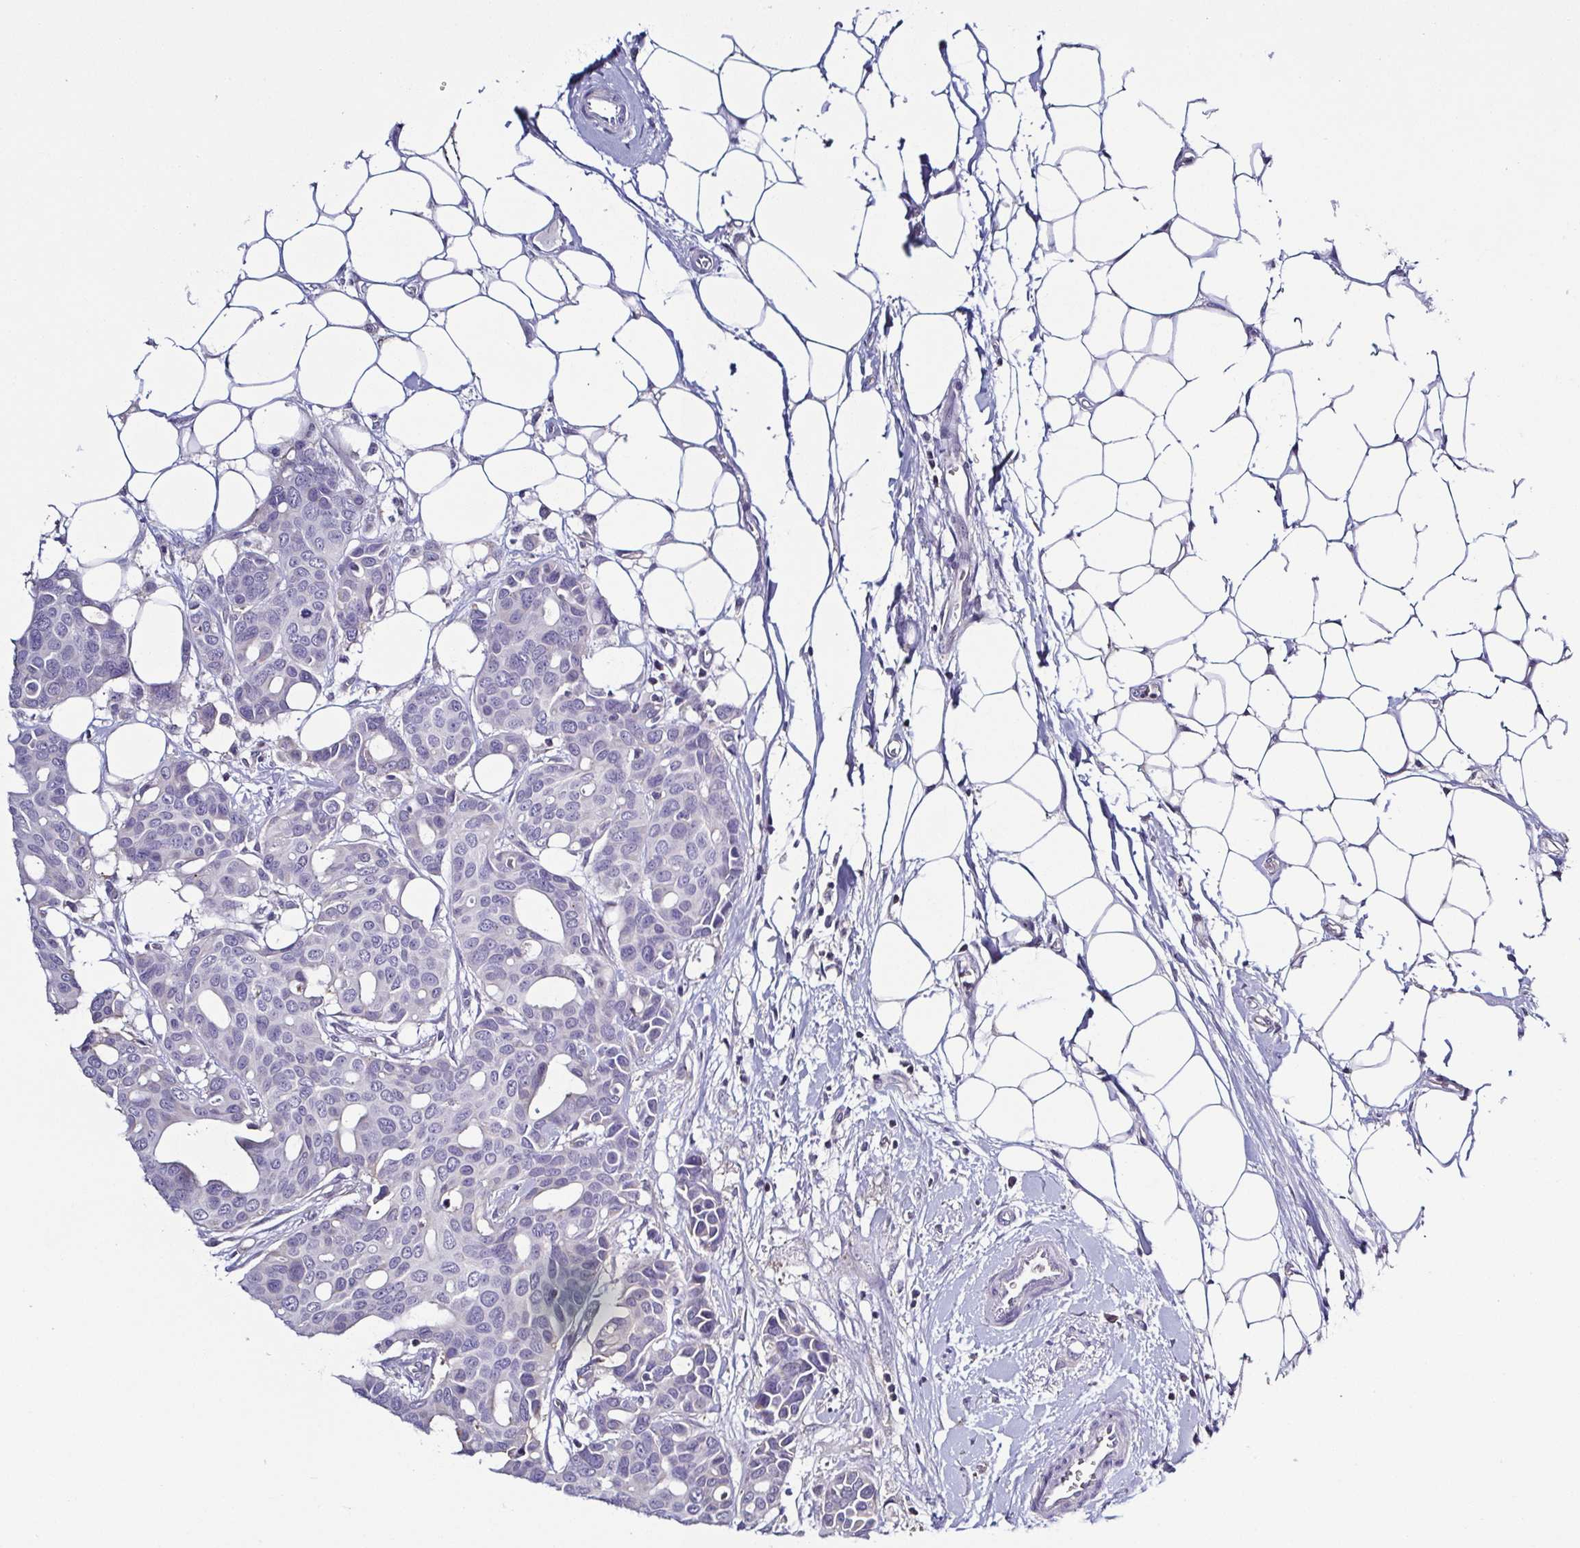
{"staining": {"intensity": "negative", "quantity": "none", "location": "none"}, "tissue": "breast cancer", "cell_type": "Tumor cells", "image_type": "cancer", "snomed": [{"axis": "morphology", "description": "Duct carcinoma"}, {"axis": "topography", "description": "Breast"}], "caption": "There is no significant expression in tumor cells of breast invasive ductal carcinoma.", "gene": "TNNT2", "patient": {"sex": "female", "age": 54}}